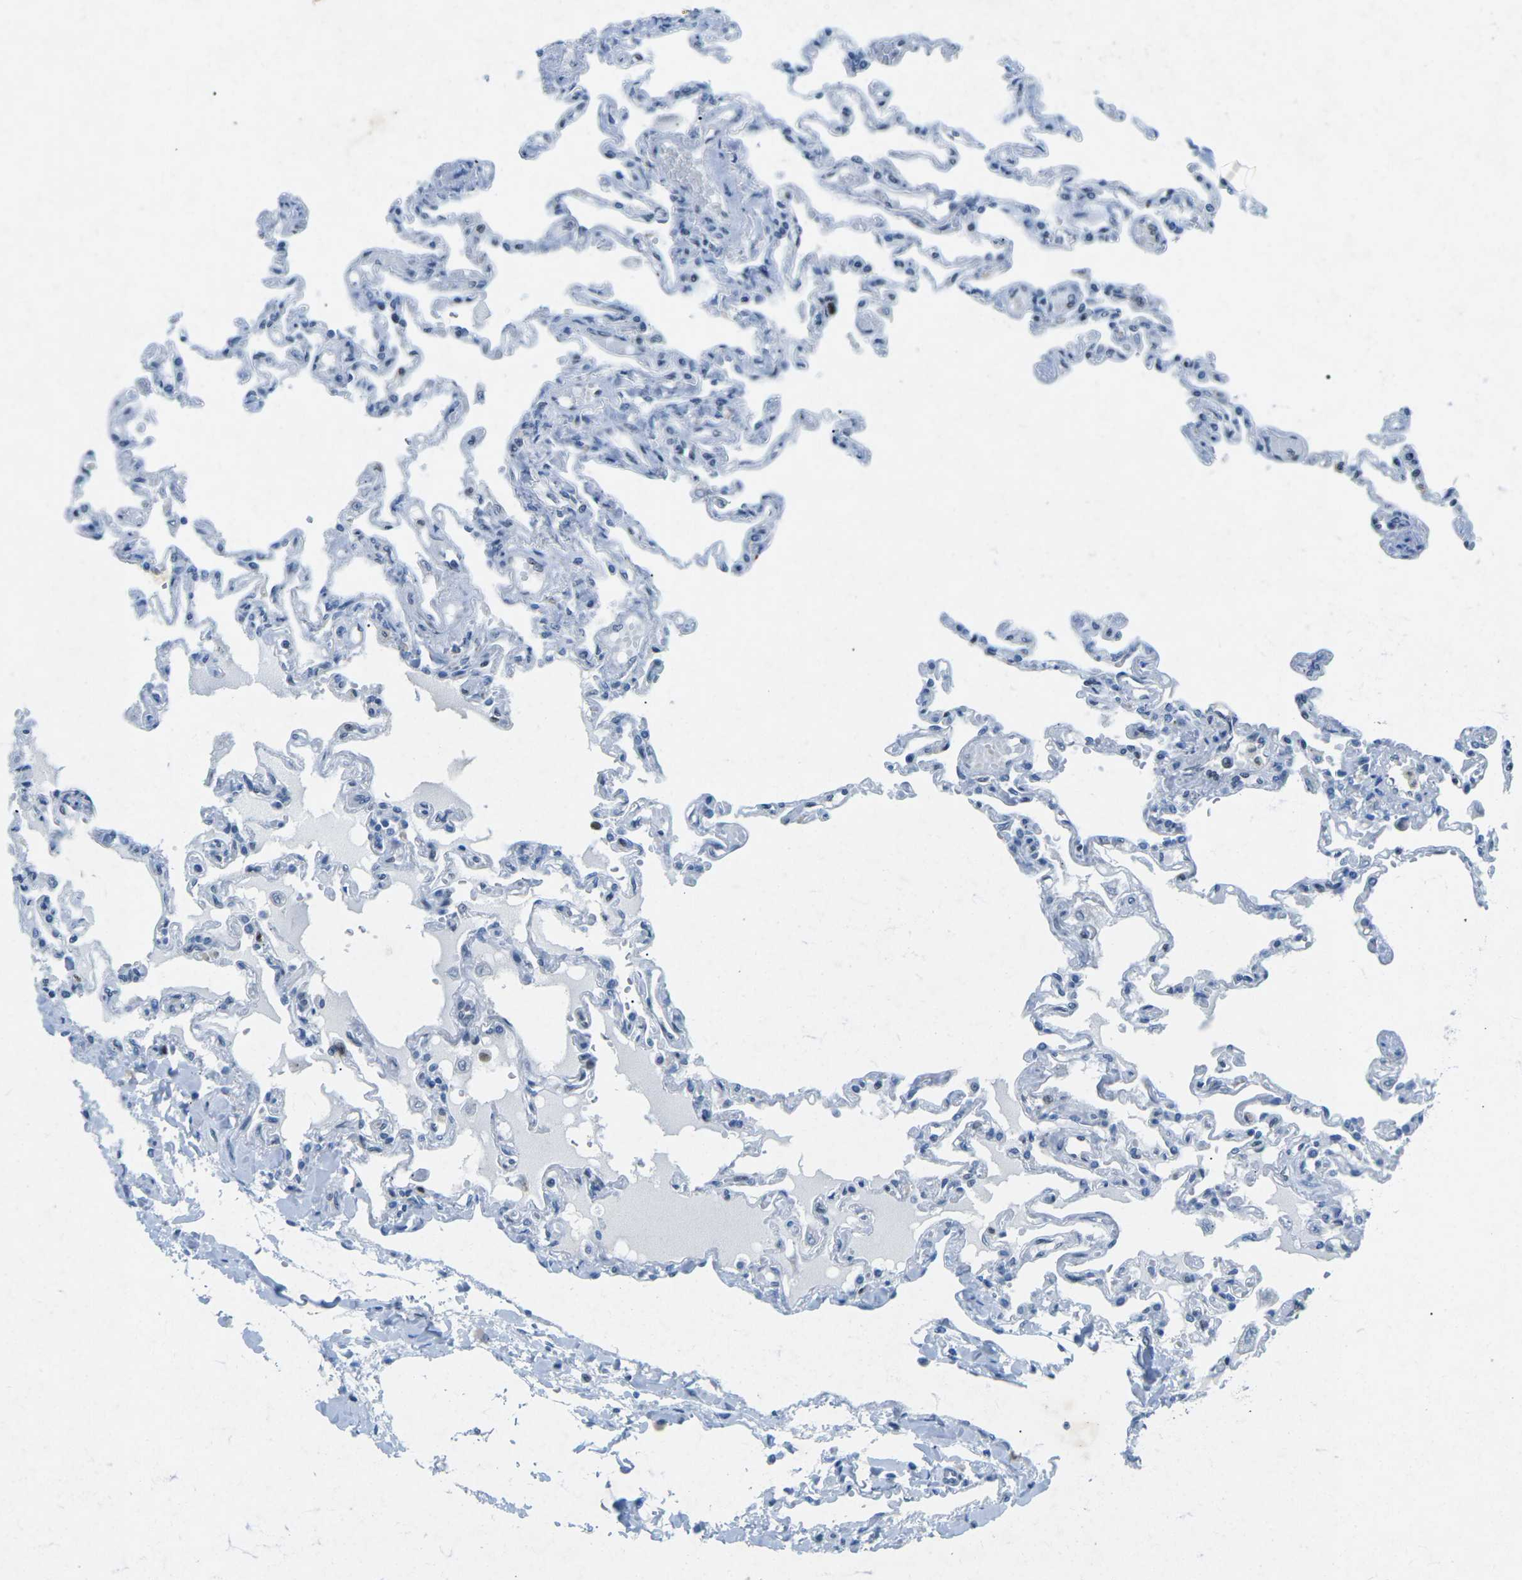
{"staining": {"intensity": "negative", "quantity": "none", "location": "none"}, "tissue": "lung", "cell_type": "Alveolar cells", "image_type": "normal", "snomed": [{"axis": "morphology", "description": "Normal tissue, NOS"}, {"axis": "topography", "description": "Lung"}], "caption": "Human lung stained for a protein using immunohistochemistry reveals no positivity in alveolar cells.", "gene": "RB1", "patient": {"sex": "male", "age": 21}}